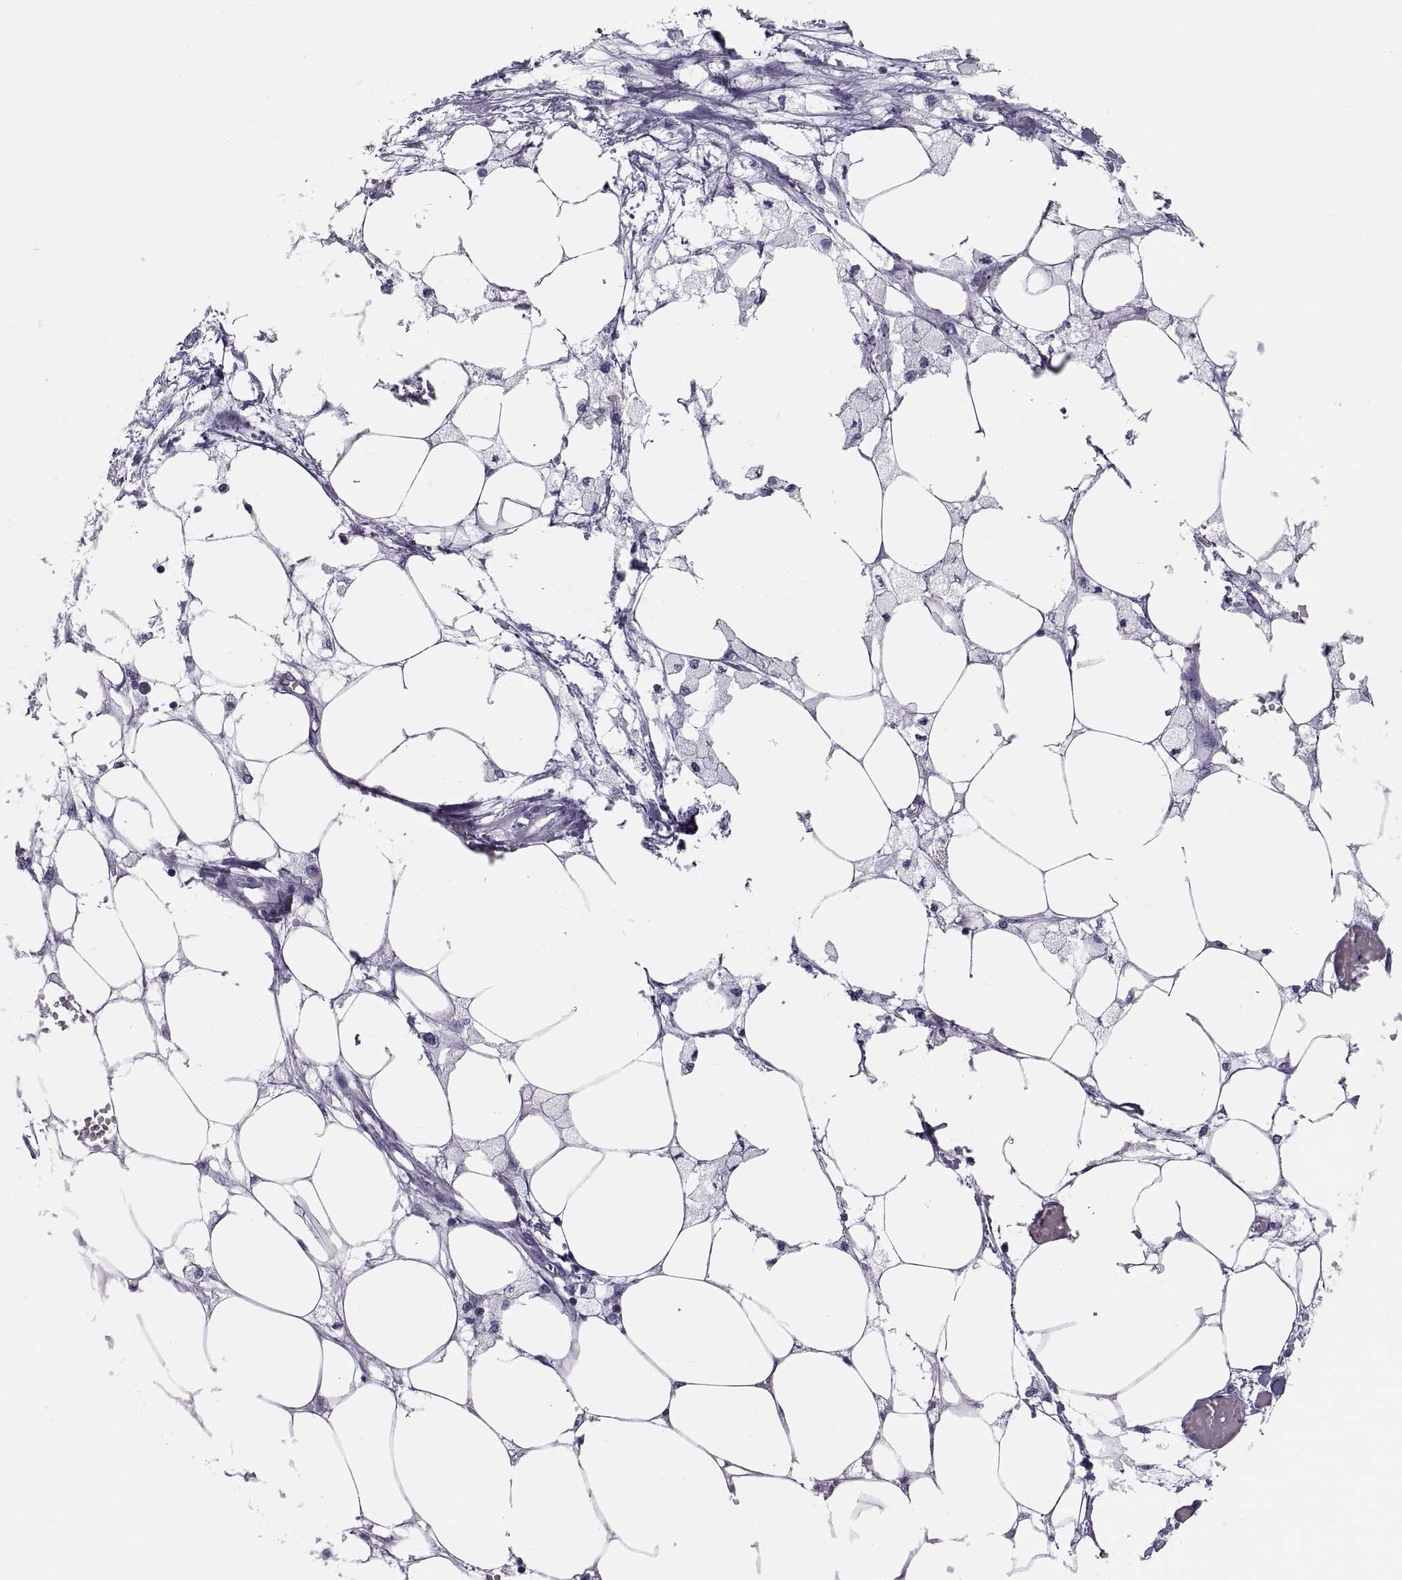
{"staining": {"intensity": "negative", "quantity": "none", "location": "none"}, "tissue": "endometrial cancer", "cell_type": "Tumor cells", "image_type": "cancer", "snomed": [{"axis": "morphology", "description": "Adenocarcinoma, NOS"}, {"axis": "morphology", "description": "Adenocarcinoma, metastatic, NOS"}, {"axis": "topography", "description": "Adipose tissue"}, {"axis": "topography", "description": "Endometrium"}], "caption": "Endometrial cancer (metastatic adenocarcinoma) was stained to show a protein in brown. There is no significant expression in tumor cells. Nuclei are stained in blue.", "gene": "CRISP1", "patient": {"sex": "female", "age": 67}}